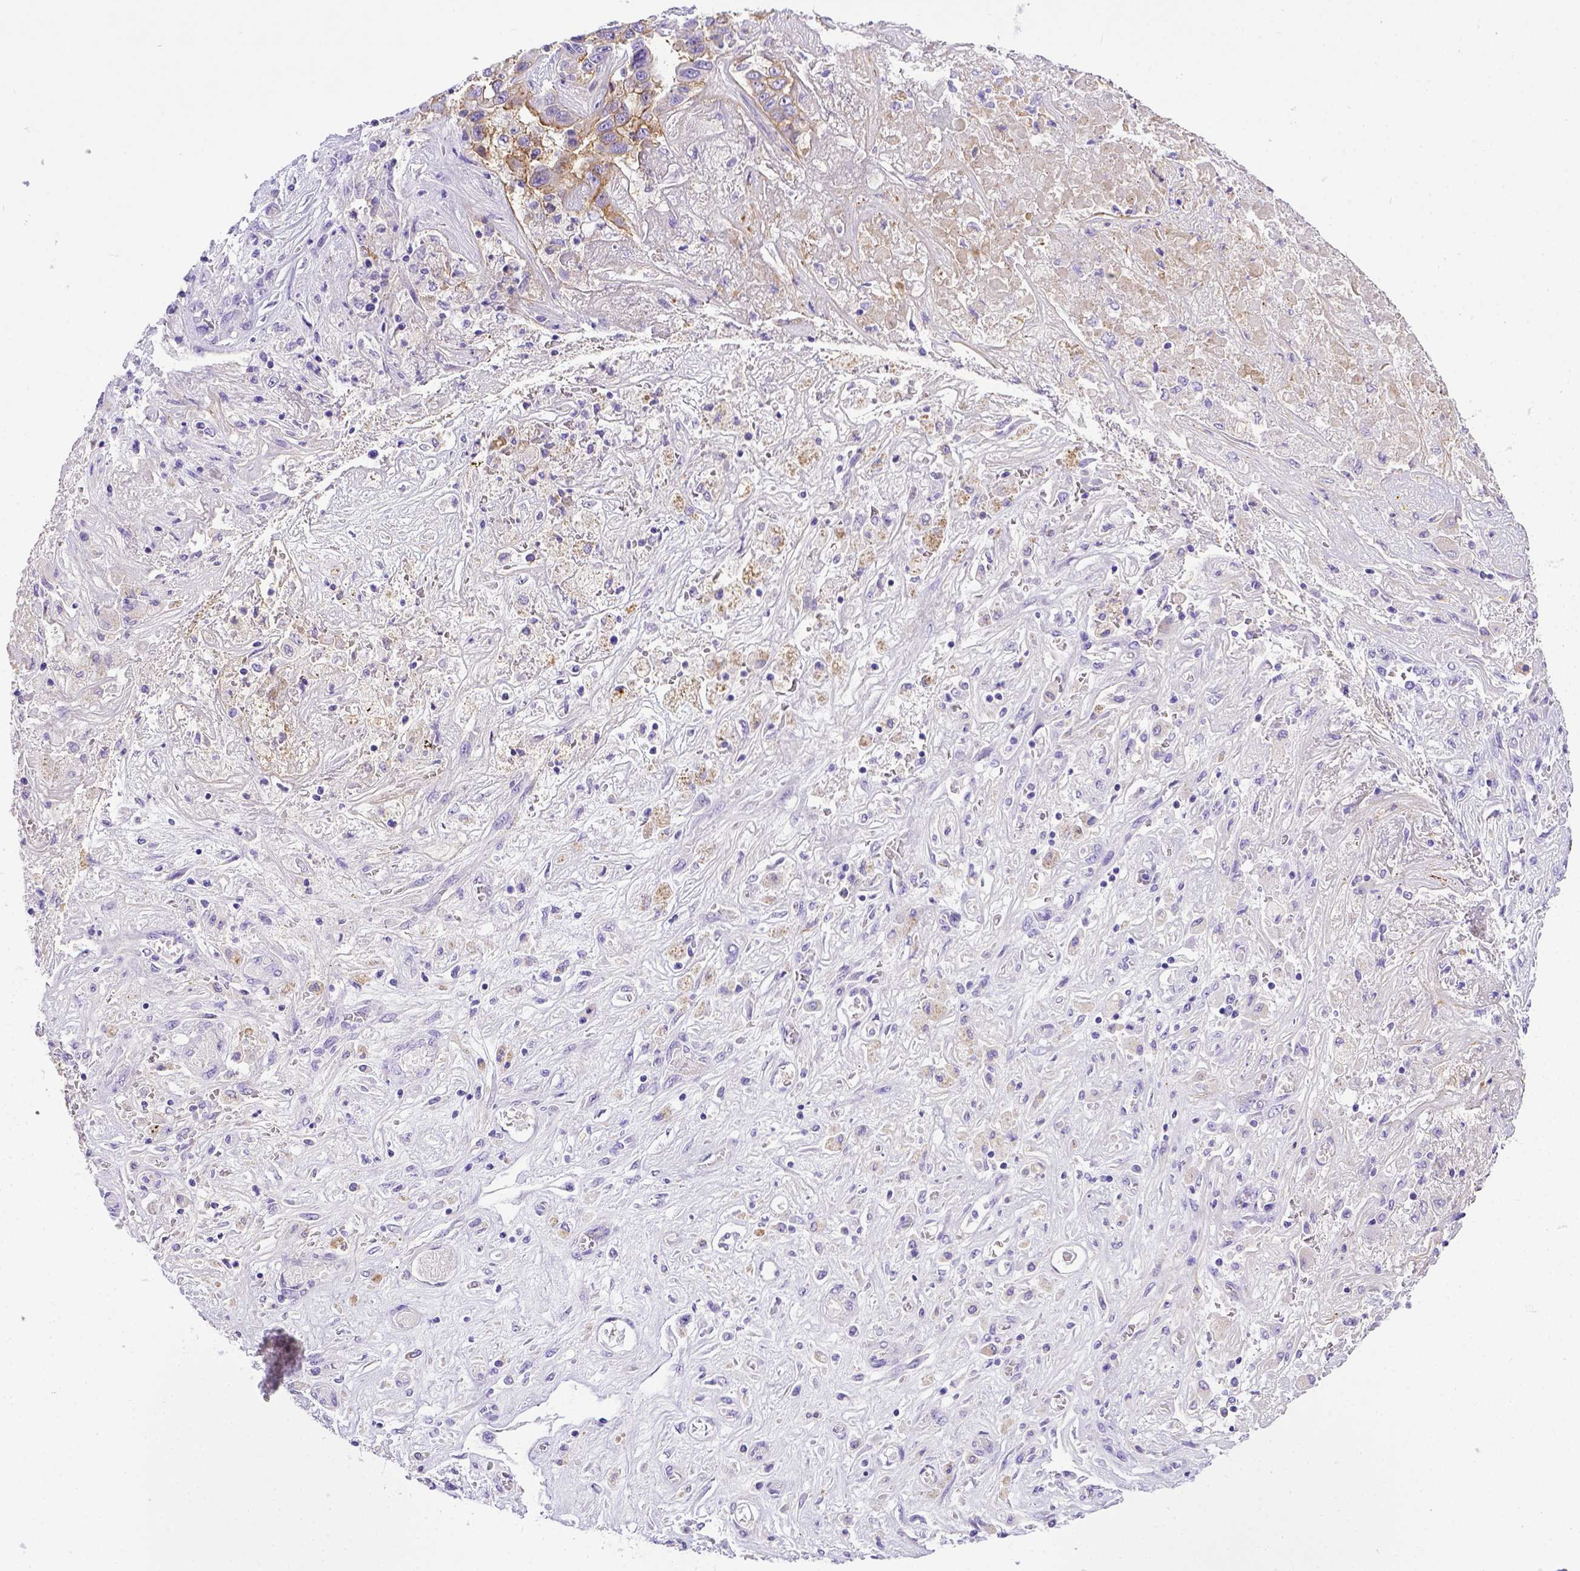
{"staining": {"intensity": "moderate", "quantity": "25%-75%", "location": "cytoplasmic/membranous"}, "tissue": "liver cancer", "cell_type": "Tumor cells", "image_type": "cancer", "snomed": [{"axis": "morphology", "description": "Cholangiocarcinoma"}, {"axis": "topography", "description": "Liver"}], "caption": "This micrograph shows liver cholangiocarcinoma stained with immunohistochemistry (IHC) to label a protein in brown. The cytoplasmic/membranous of tumor cells show moderate positivity for the protein. Nuclei are counter-stained blue.", "gene": "BTN1A1", "patient": {"sex": "female", "age": 52}}